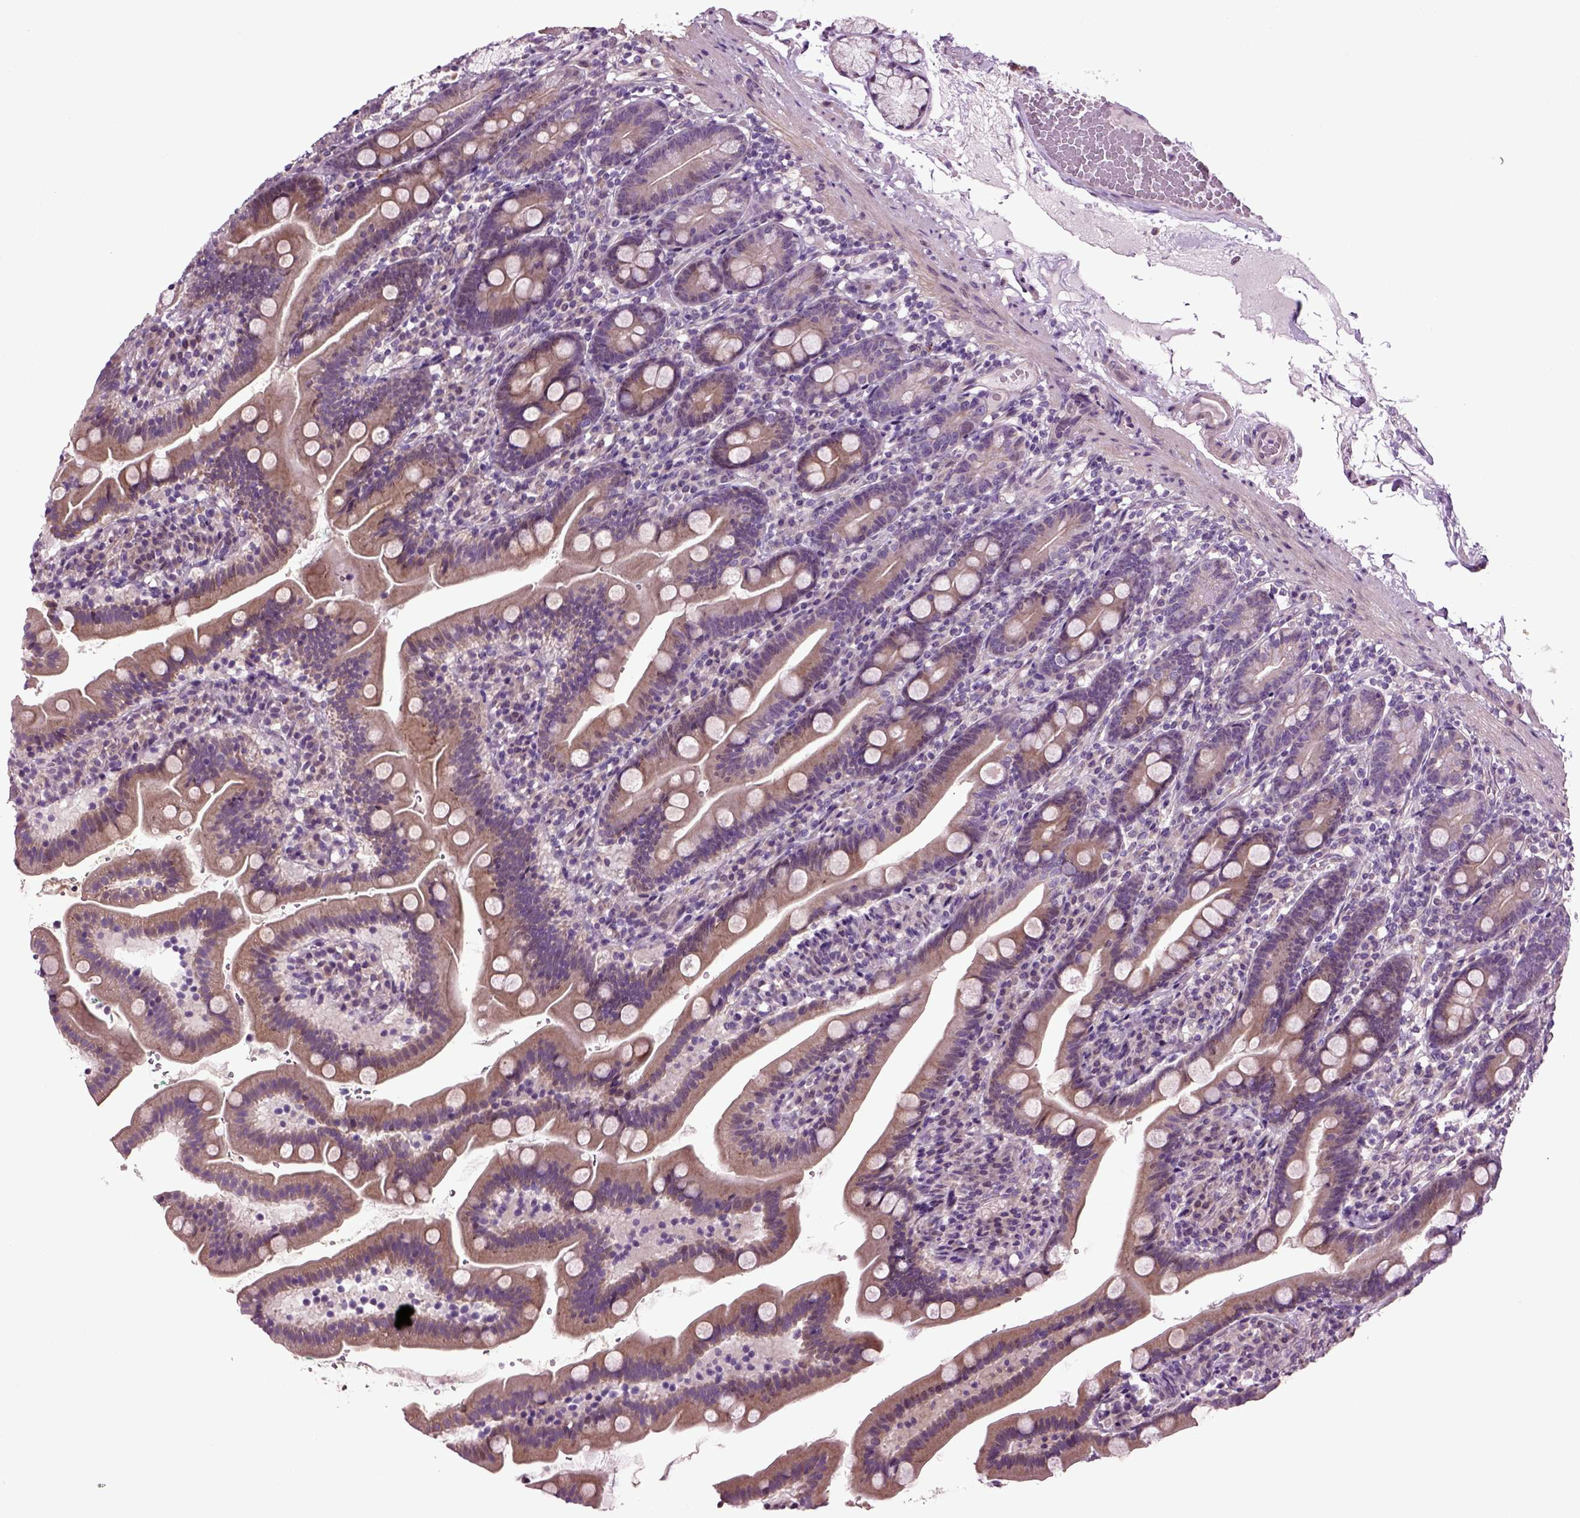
{"staining": {"intensity": "moderate", "quantity": ">75%", "location": "cytoplasmic/membranous"}, "tissue": "duodenum", "cell_type": "Glandular cells", "image_type": "normal", "snomed": [{"axis": "morphology", "description": "Normal tissue, NOS"}, {"axis": "topography", "description": "Duodenum"}], "caption": "Human duodenum stained for a protein (brown) demonstrates moderate cytoplasmic/membranous positive expression in about >75% of glandular cells.", "gene": "HAGHL", "patient": {"sex": "female", "age": 67}}